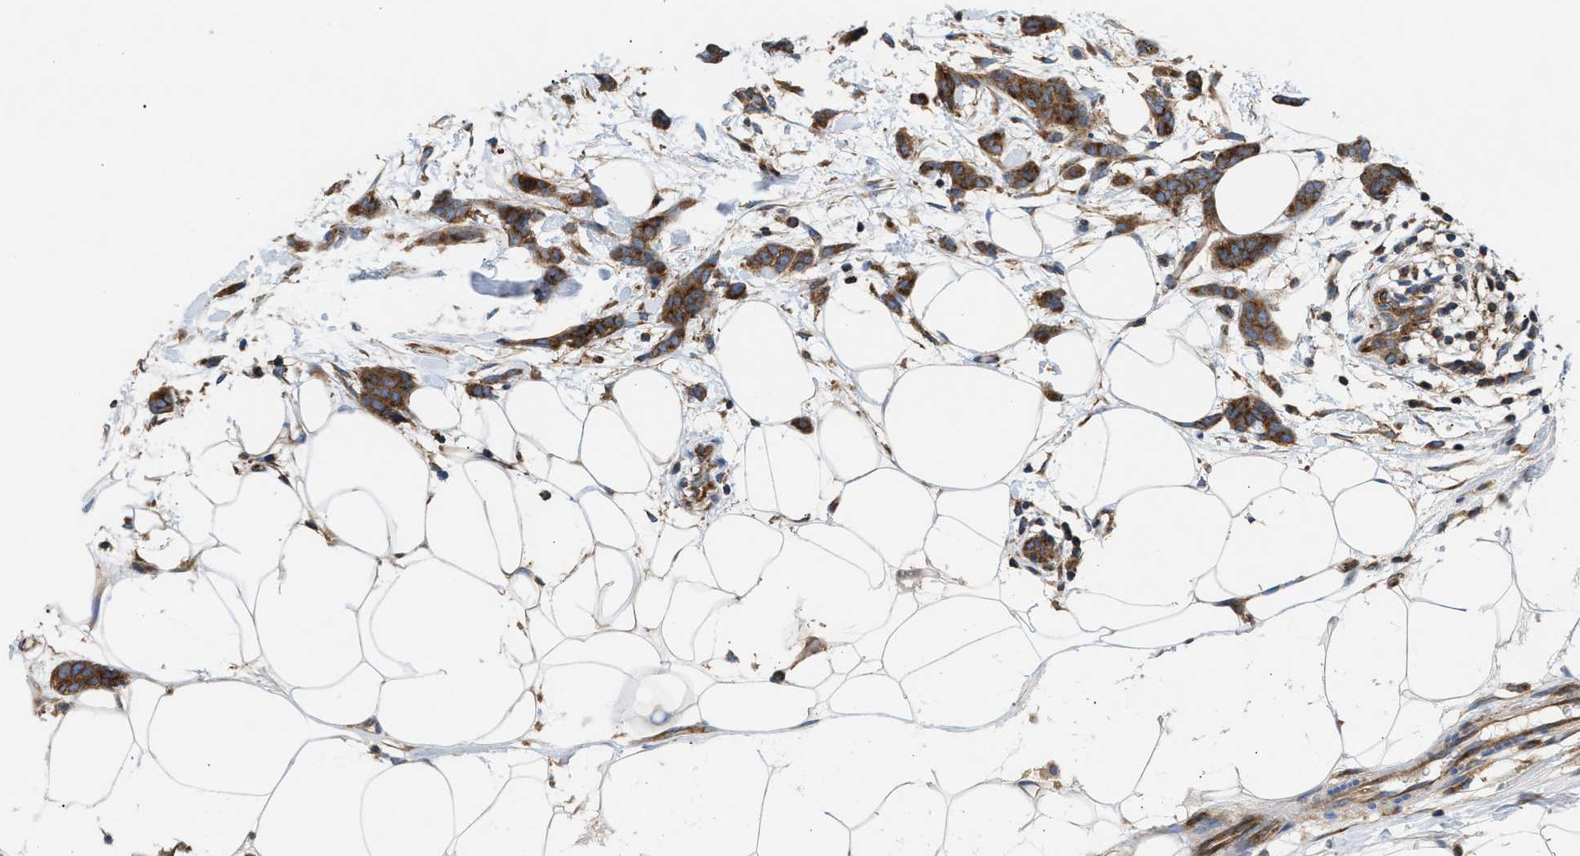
{"staining": {"intensity": "strong", "quantity": ">75%", "location": "cytoplasmic/membranous"}, "tissue": "breast cancer", "cell_type": "Tumor cells", "image_type": "cancer", "snomed": [{"axis": "morphology", "description": "Lobular carcinoma"}, {"axis": "topography", "description": "Skin"}, {"axis": "topography", "description": "Breast"}], "caption": "Breast cancer (lobular carcinoma) stained with a brown dye reveals strong cytoplasmic/membranous positive staining in approximately >75% of tumor cells.", "gene": "TBC1D15", "patient": {"sex": "female", "age": 46}}